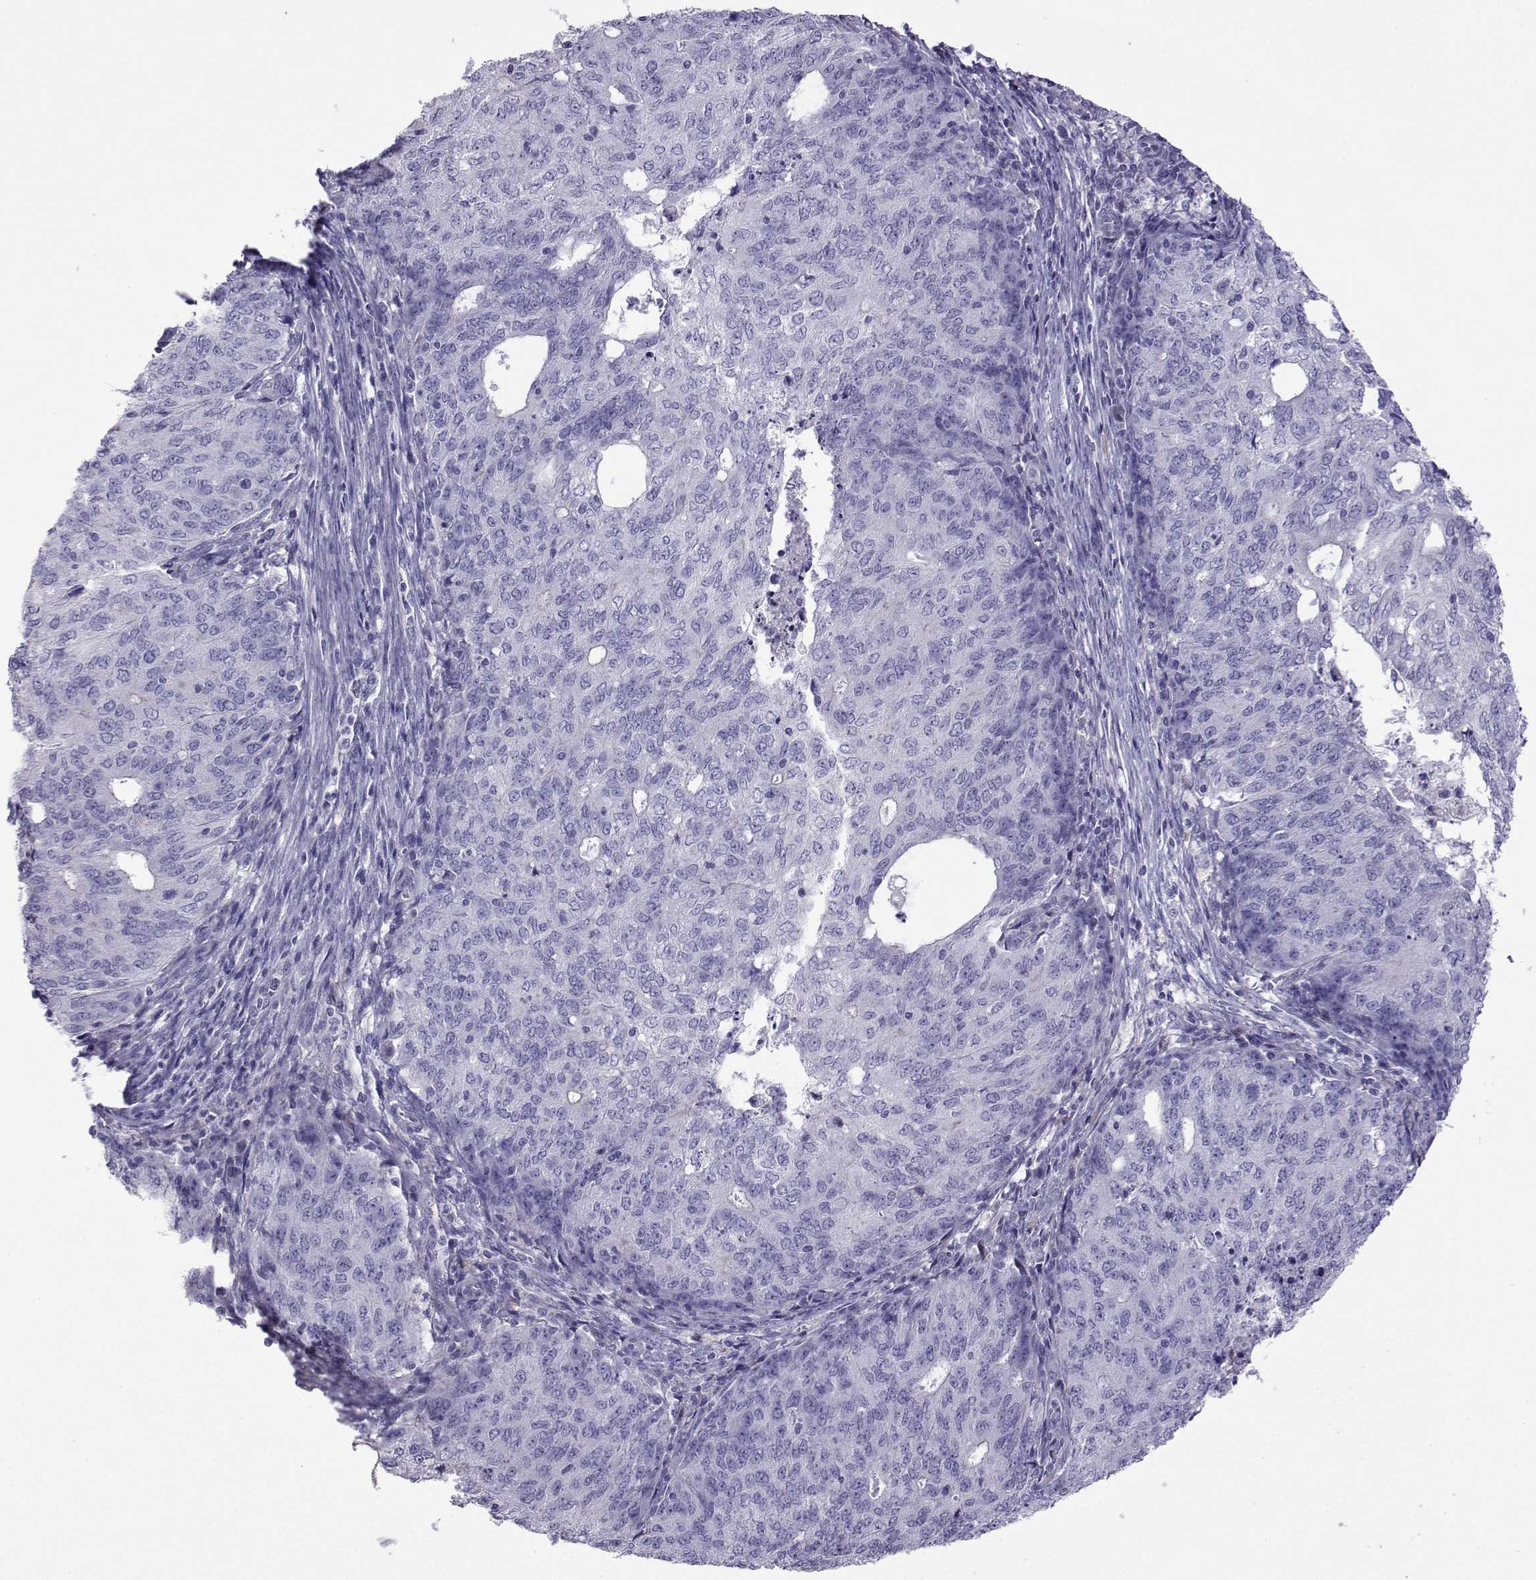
{"staining": {"intensity": "negative", "quantity": "none", "location": "none"}, "tissue": "endometrial cancer", "cell_type": "Tumor cells", "image_type": "cancer", "snomed": [{"axis": "morphology", "description": "Adenocarcinoma, NOS"}, {"axis": "topography", "description": "Endometrium"}], "caption": "Tumor cells are negative for brown protein staining in endometrial cancer.", "gene": "CFAP70", "patient": {"sex": "female", "age": 82}}